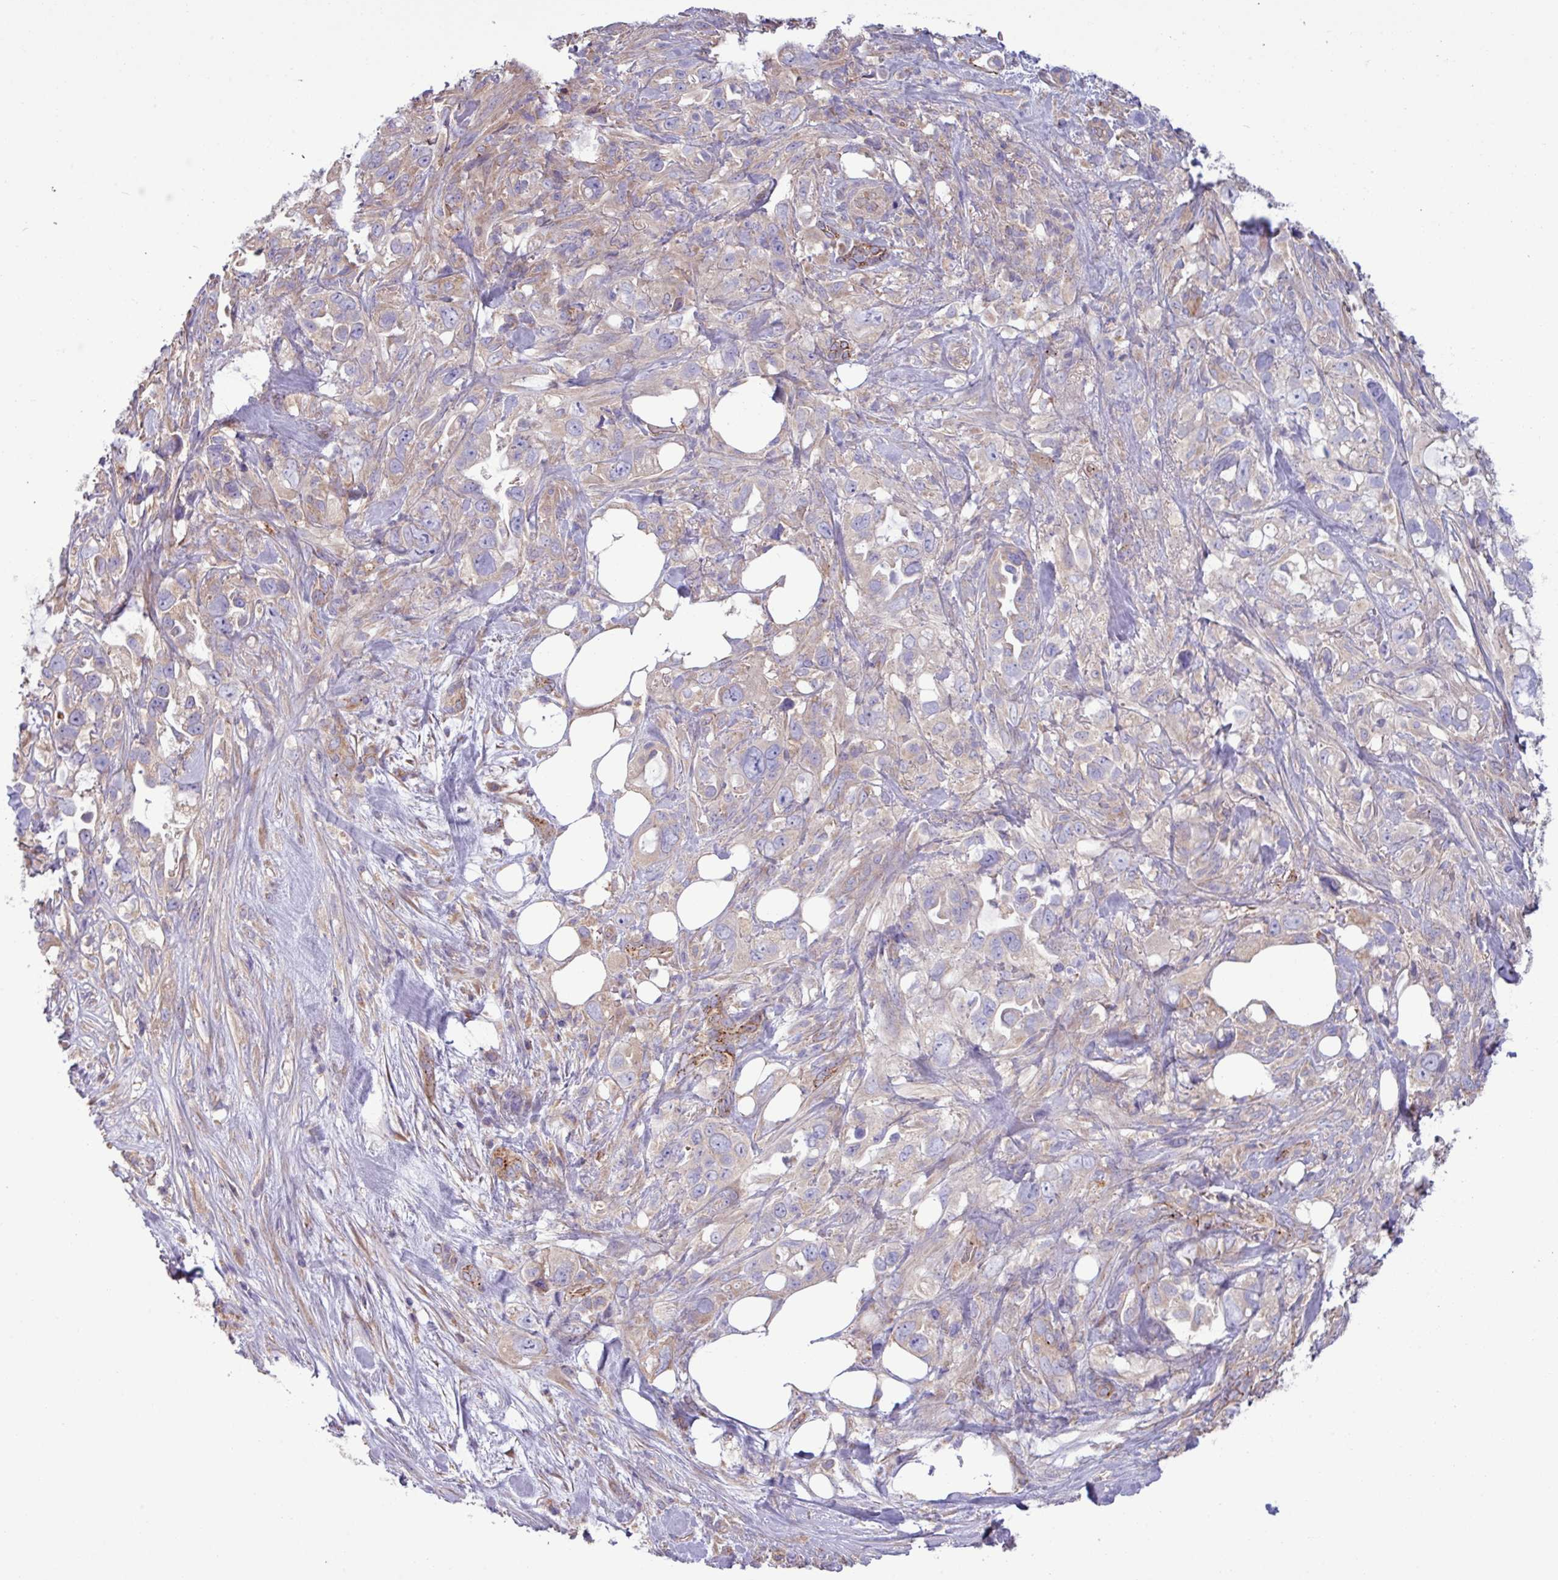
{"staining": {"intensity": "negative", "quantity": "none", "location": "none"}, "tissue": "pancreatic cancer", "cell_type": "Tumor cells", "image_type": "cancer", "snomed": [{"axis": "morphology", "description": "Adenocarcinoma, NOS"}, {"axis": "topography", "description": "Pancreas"}], "caption": "Immunohistochemistry (IHC) photomicrograph of human pancreatic cancer stained for a protein (brown), which exhibits no staining in tumor cells.", "gene": "PPM1J", "patient": {"sex": "female", "age": 61}}